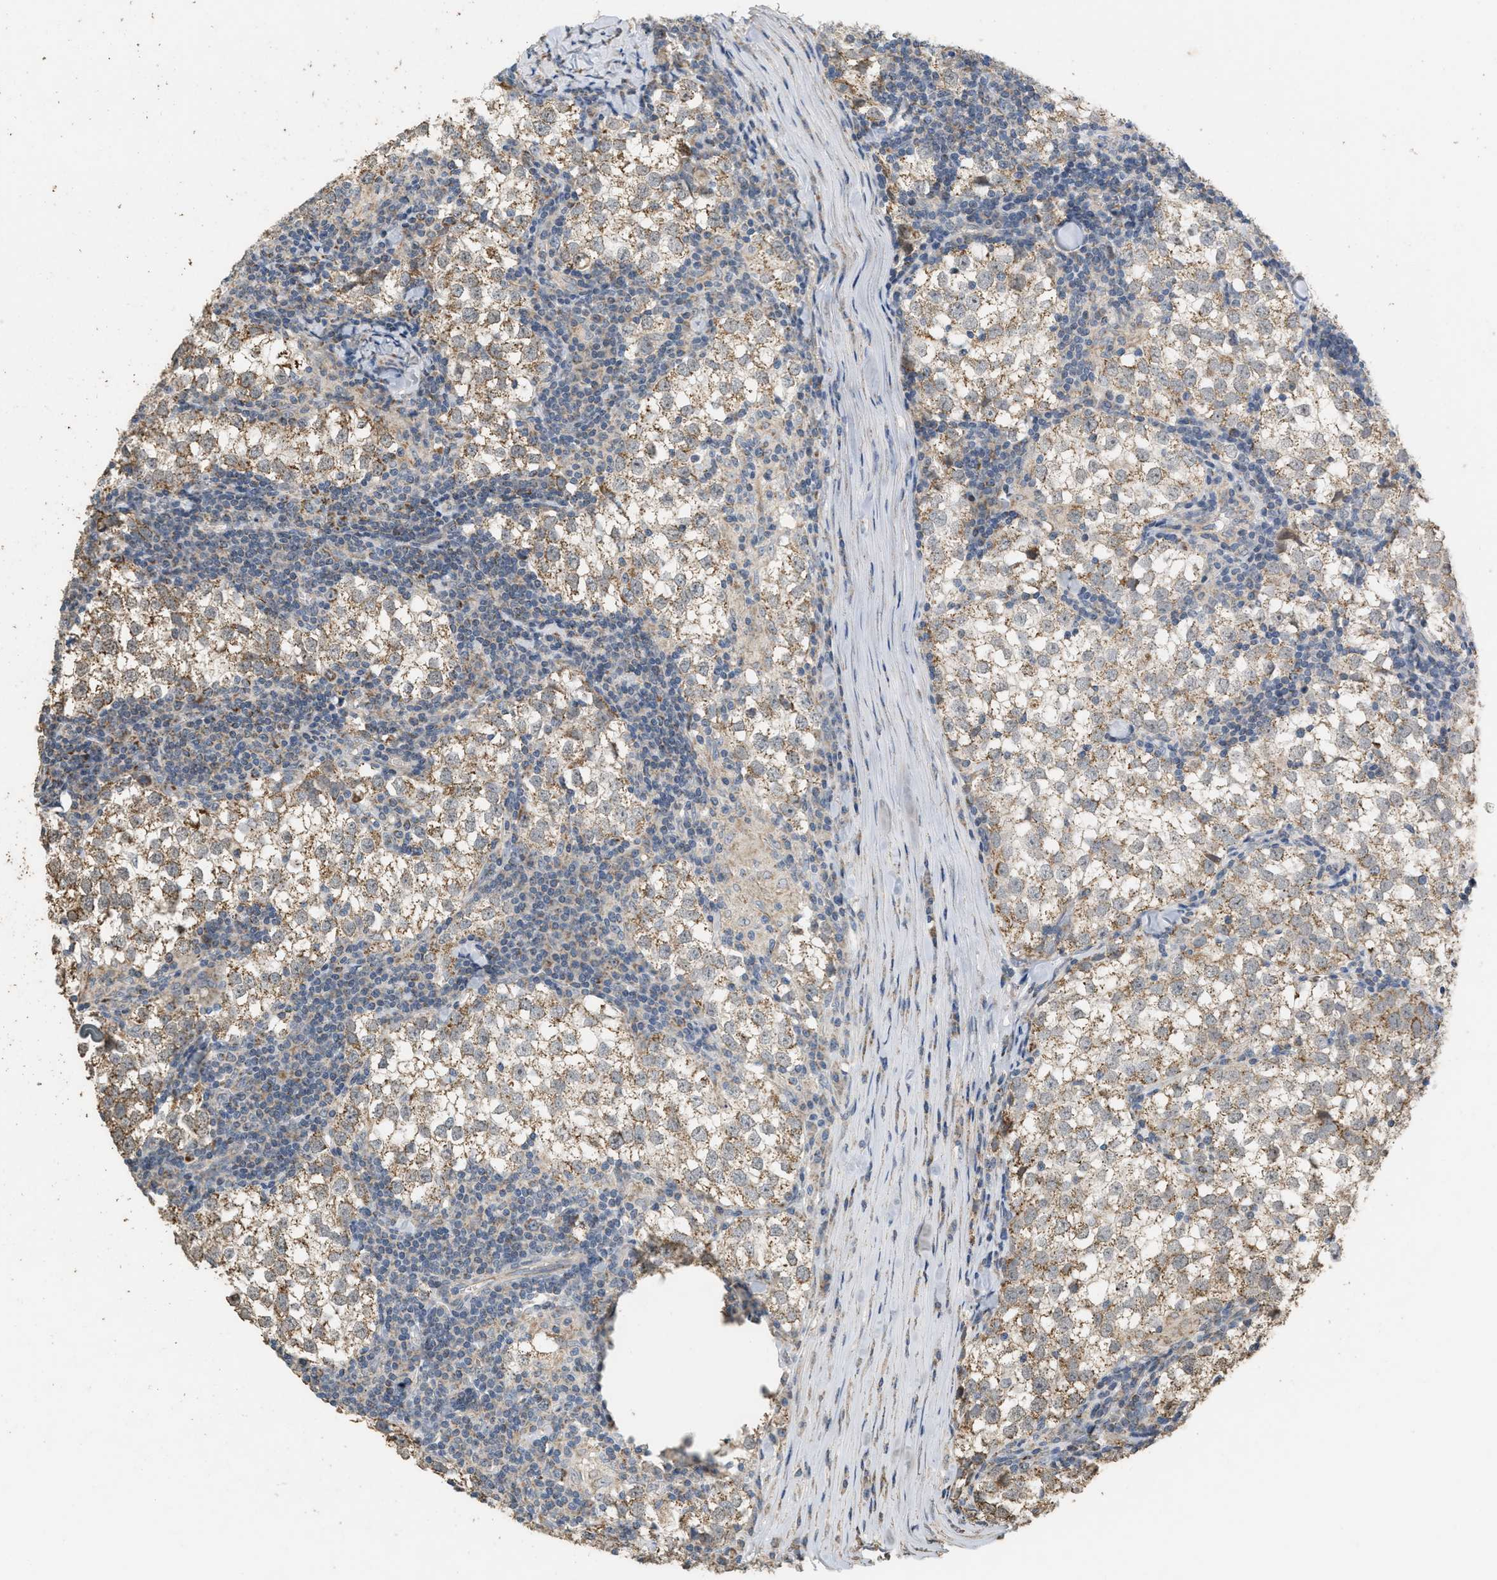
{"staining": {"intensity": "moderate", "quantity": ">75%", "location": "cytoplasmic/membranous"}, "tissue": "testis cancer", "cell_type": "Tumor cells", "image_type": "cancer", "snomed": [{"axis": "morphology", "description": "Seminoma, NOS"}, {"axis": "morphology", "description": "Carcinoma, Embryonal, NOS"}, {"axis": "topography", "description": "Testis"}], "caption": "A high-resolution micrograph shows immunohistochemistry (IHC) staining of testis embryonal carcinoma, which exhibits moderate cytoplasmic/membranous expression in about >75% of tumor cells. Nuclei are stained in blue.", "gene": "KCNA4", "patient": {"sex": "male", "age": 36}}